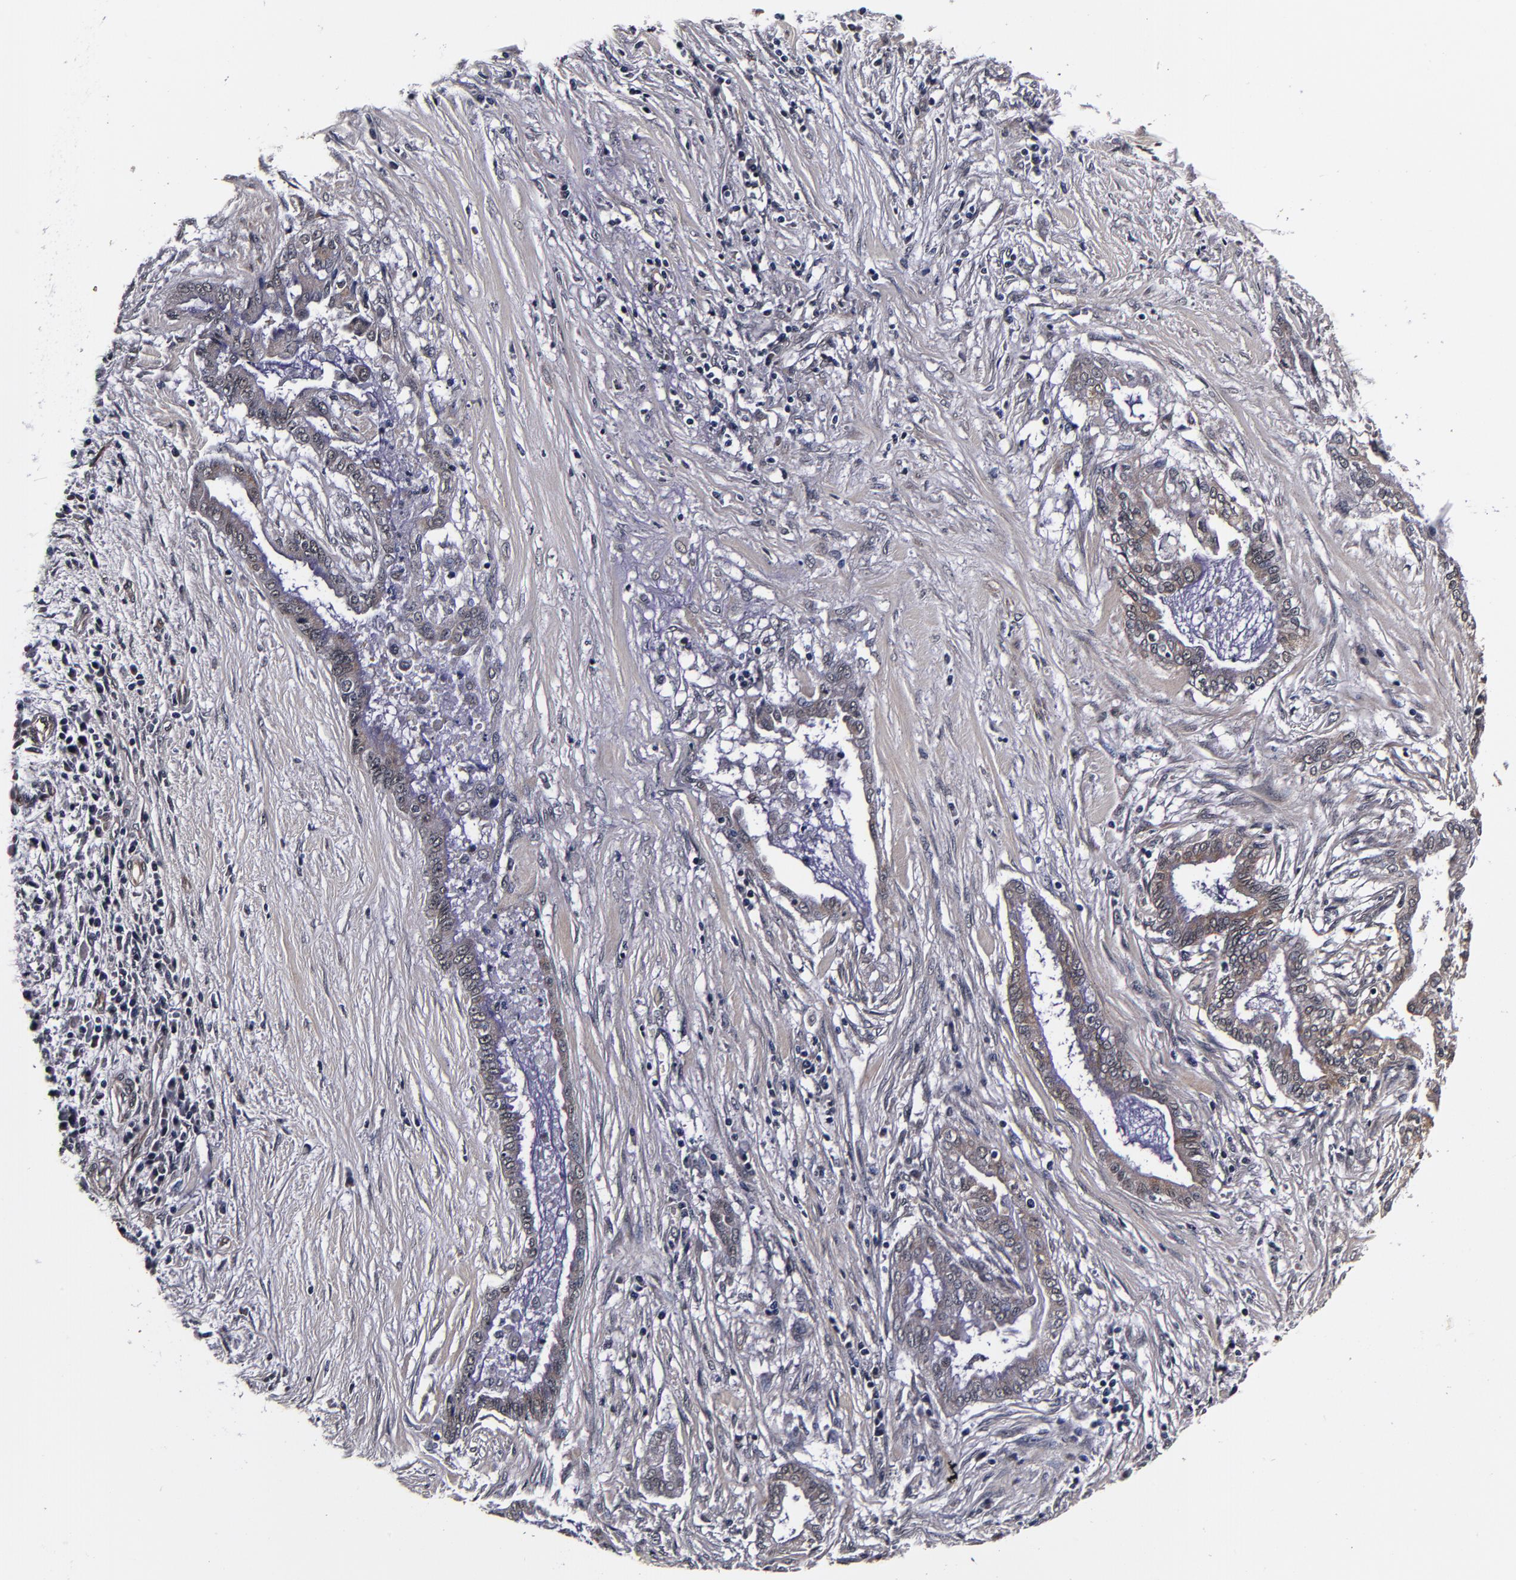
{"staining": {"intensity": "moderate", "quantity": ">75%", "location": "cytoplasmic/membranous"}, "tissue": "pancreatic cancer", "cell_type": "Tumor cells", "image_type": "cancer", "snomed": [{"axis": "morphology", "description": "Adenocarcinoma, NOS"}, {"axis": "topography", "description": "Pancreas"}], "caption": "Moderate cytoplasmic/membranous protein staining is appreciated in approximately >75% of tumor cells in pancreatic adenocarcinoma.", "gene": "MMP15", "patient": {"sex": "female", "age": 64}}